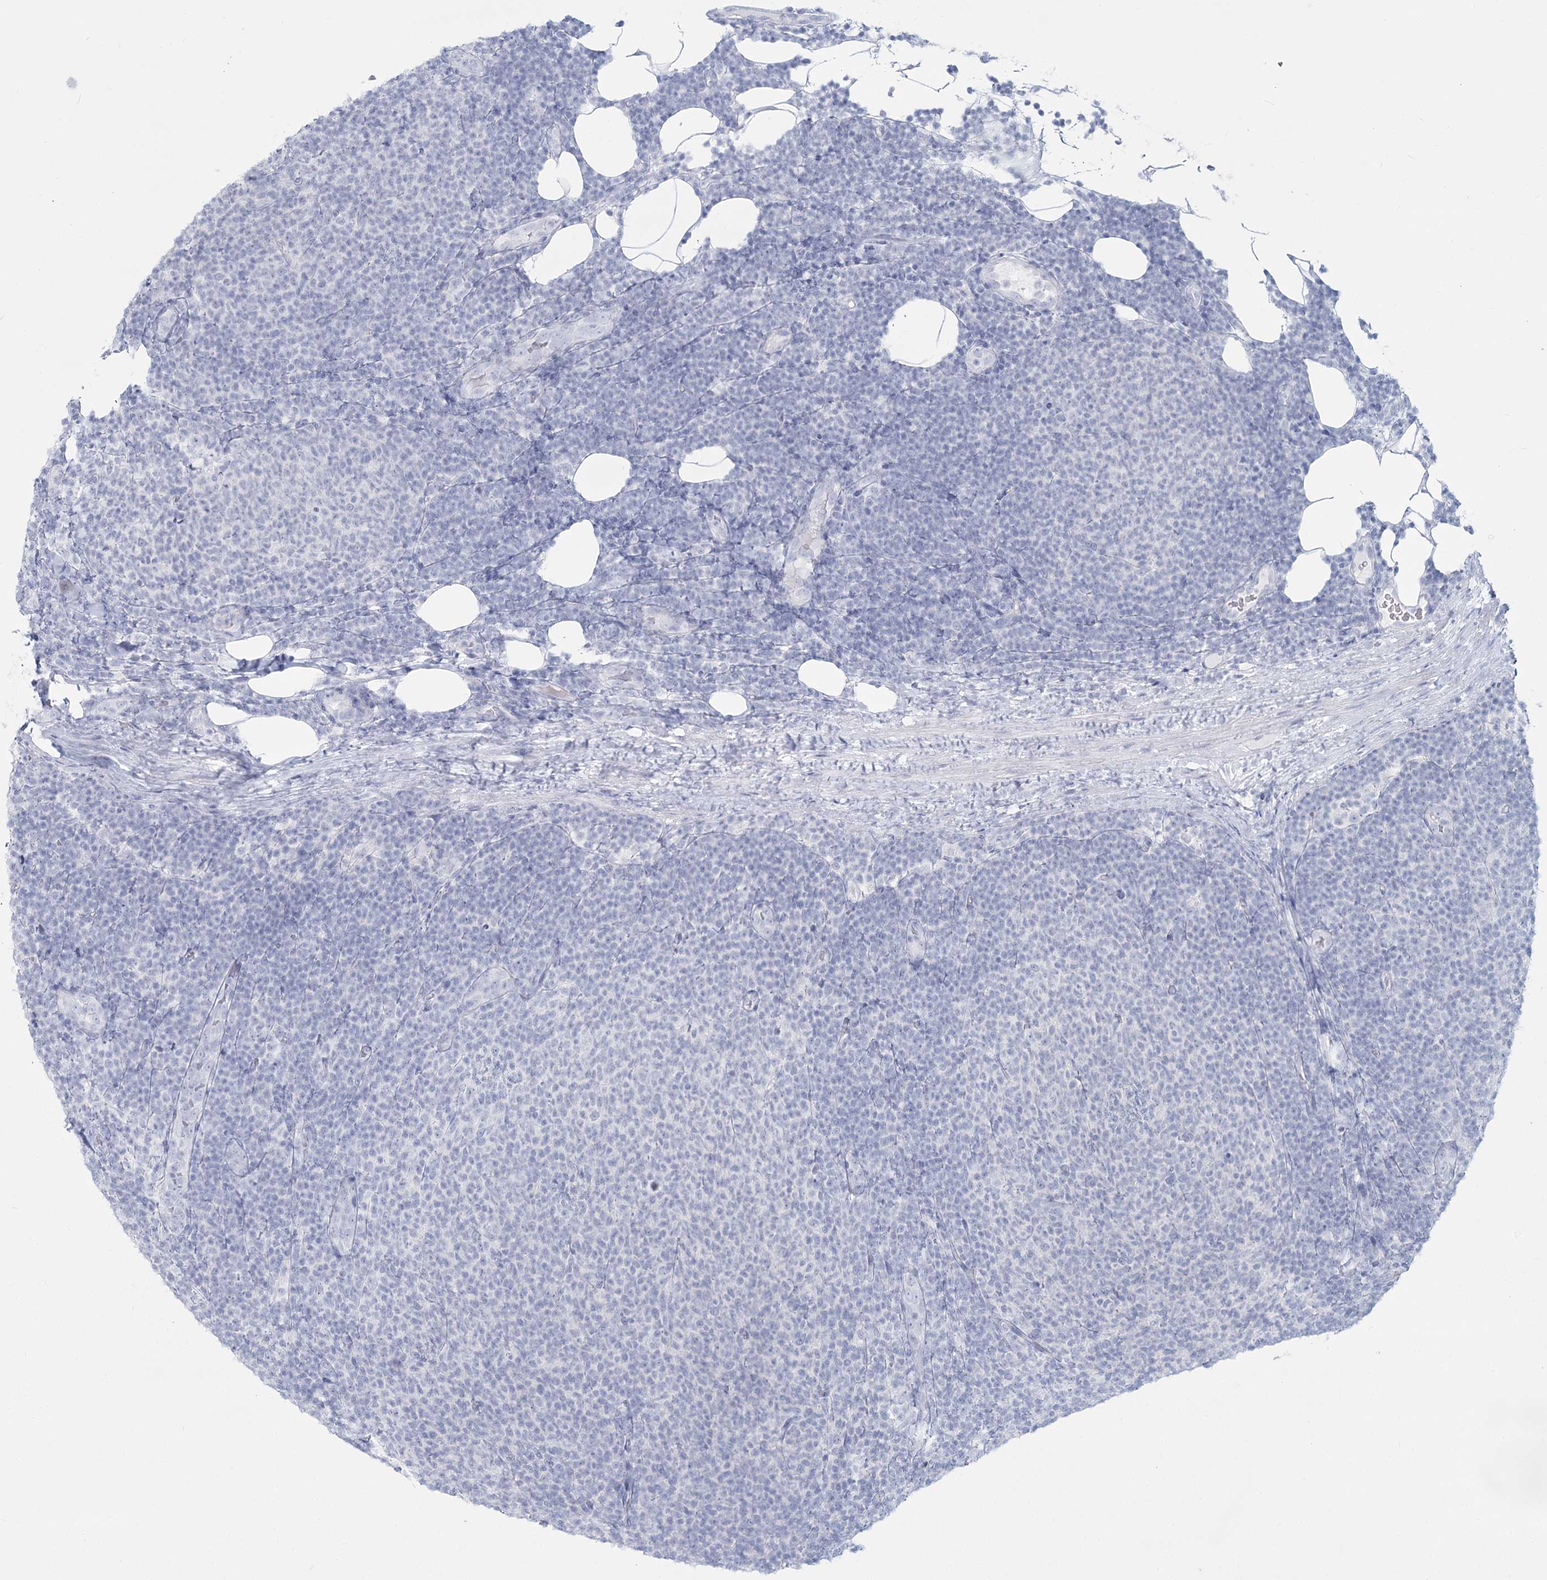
{"staining": {"intensity": "negative", "quantity": "none", "location": "none"}, "tissue": "lymphoma", "cell_type": "Tumor cells", "image_type": "cancer", "snomed": [{"axis": "morphology", "description": "Malignant lymphoma, non-Hodgkin's type, Low grade"}, {"axis": "topography", "description": "Lymph node"}], "caption": "Low-grade malignant lymphoma, non-Hodgkin's type was stained to show a protein in brown. There is no significant expression in tumor cells.", "gene": "SLC6A19", "patient": {"sex": "male", "age": 66}}